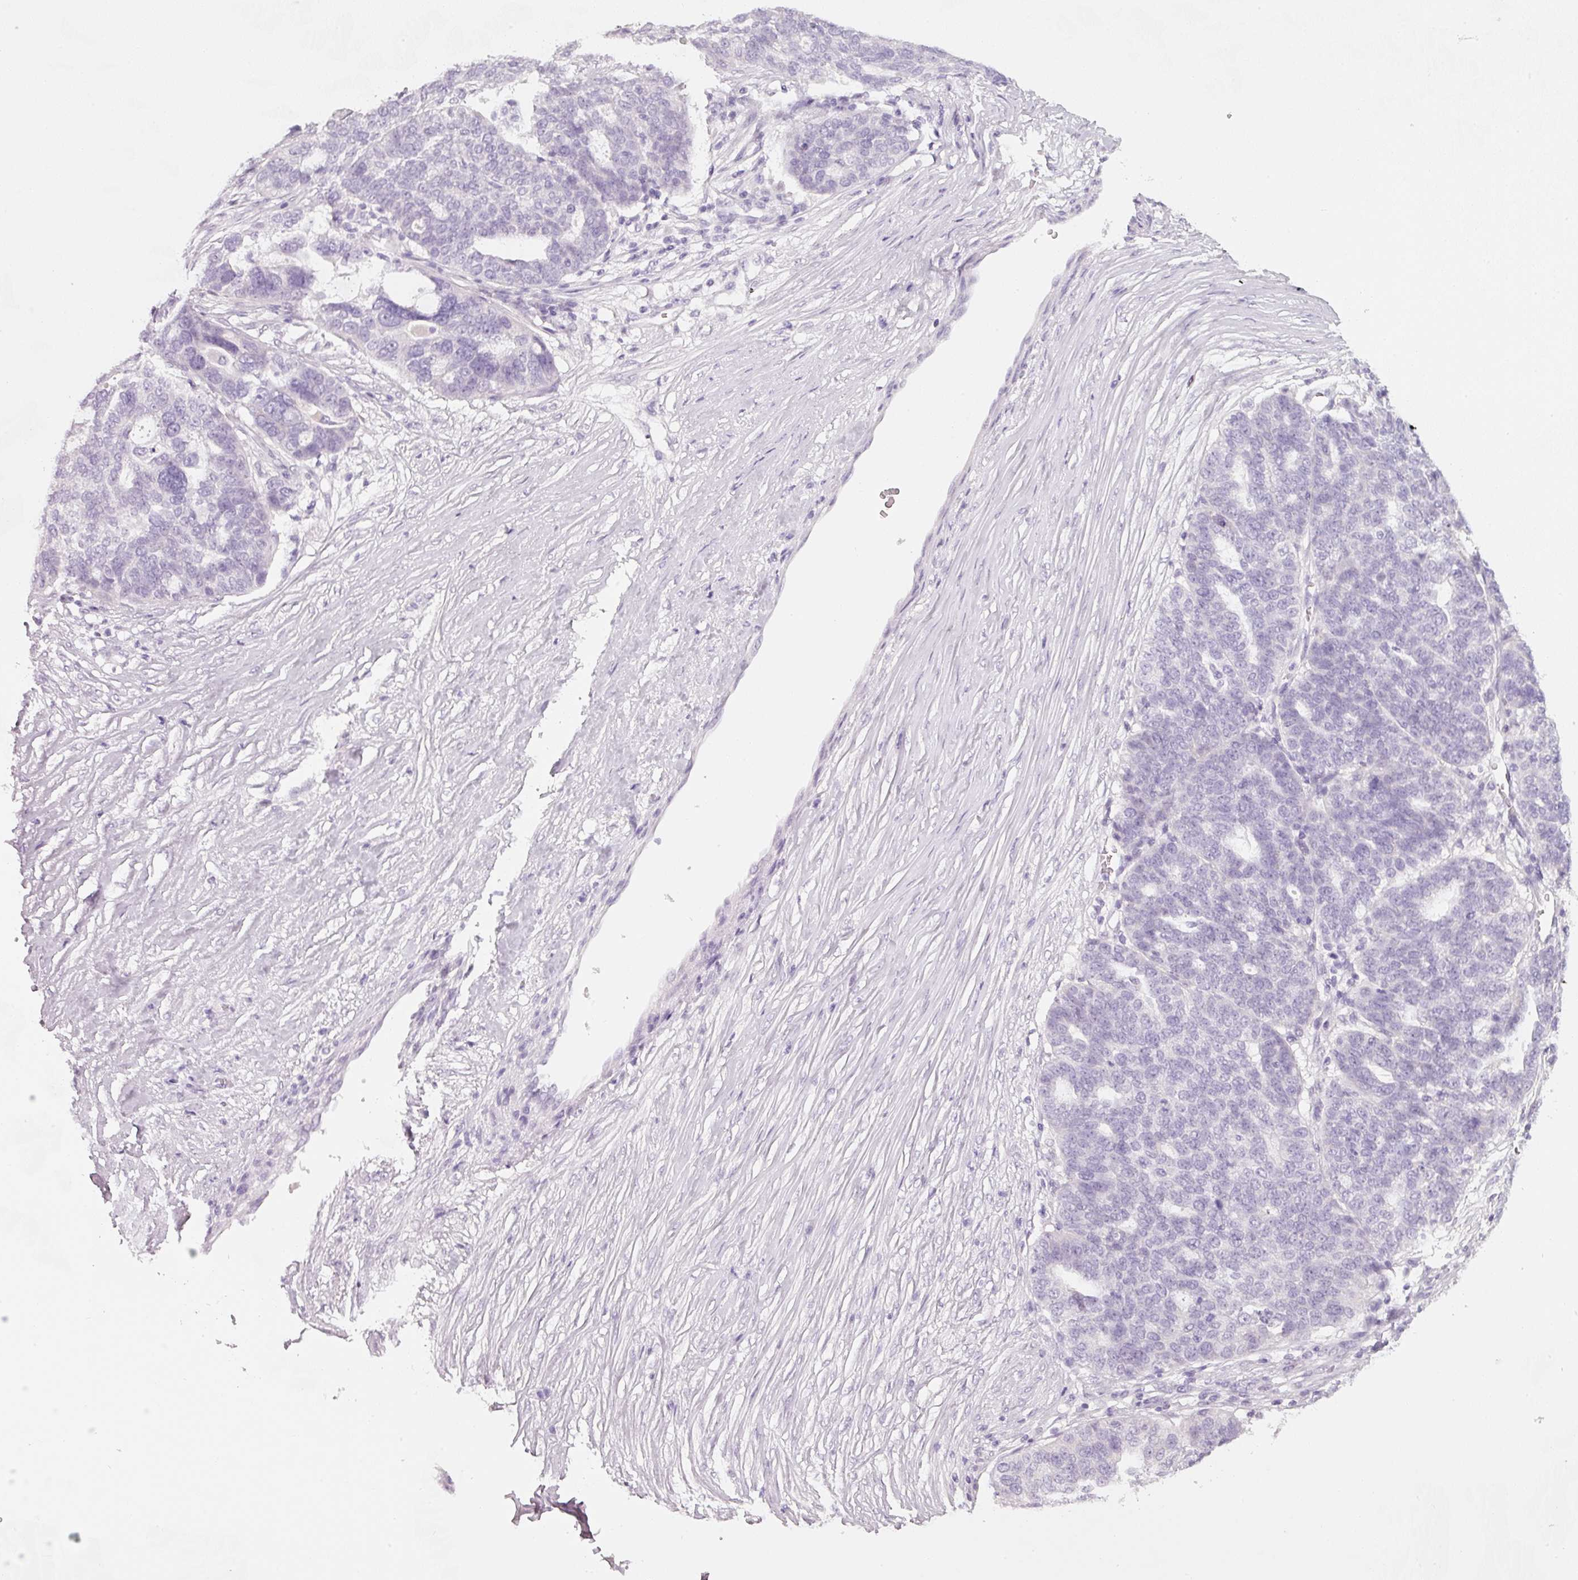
{"staining": {"intensity": "negative", "quantity": "none", "location": "none"}, "tissue": "ovarian cancer", "cell_type": "Tumor cells", "image_type": "cancer", "snomed": [{"axis": "morphology", "description": "Cystadenocarcinoma, serous, NOS"}, {"axis": "topography", "description": "Ovary"}], "caption": "Protein analysis of ovarian cancer shows no significant expression in tumor cells.", "gene": "ENSG00000206549", "patient": {"sex": "female", "age": 59}}